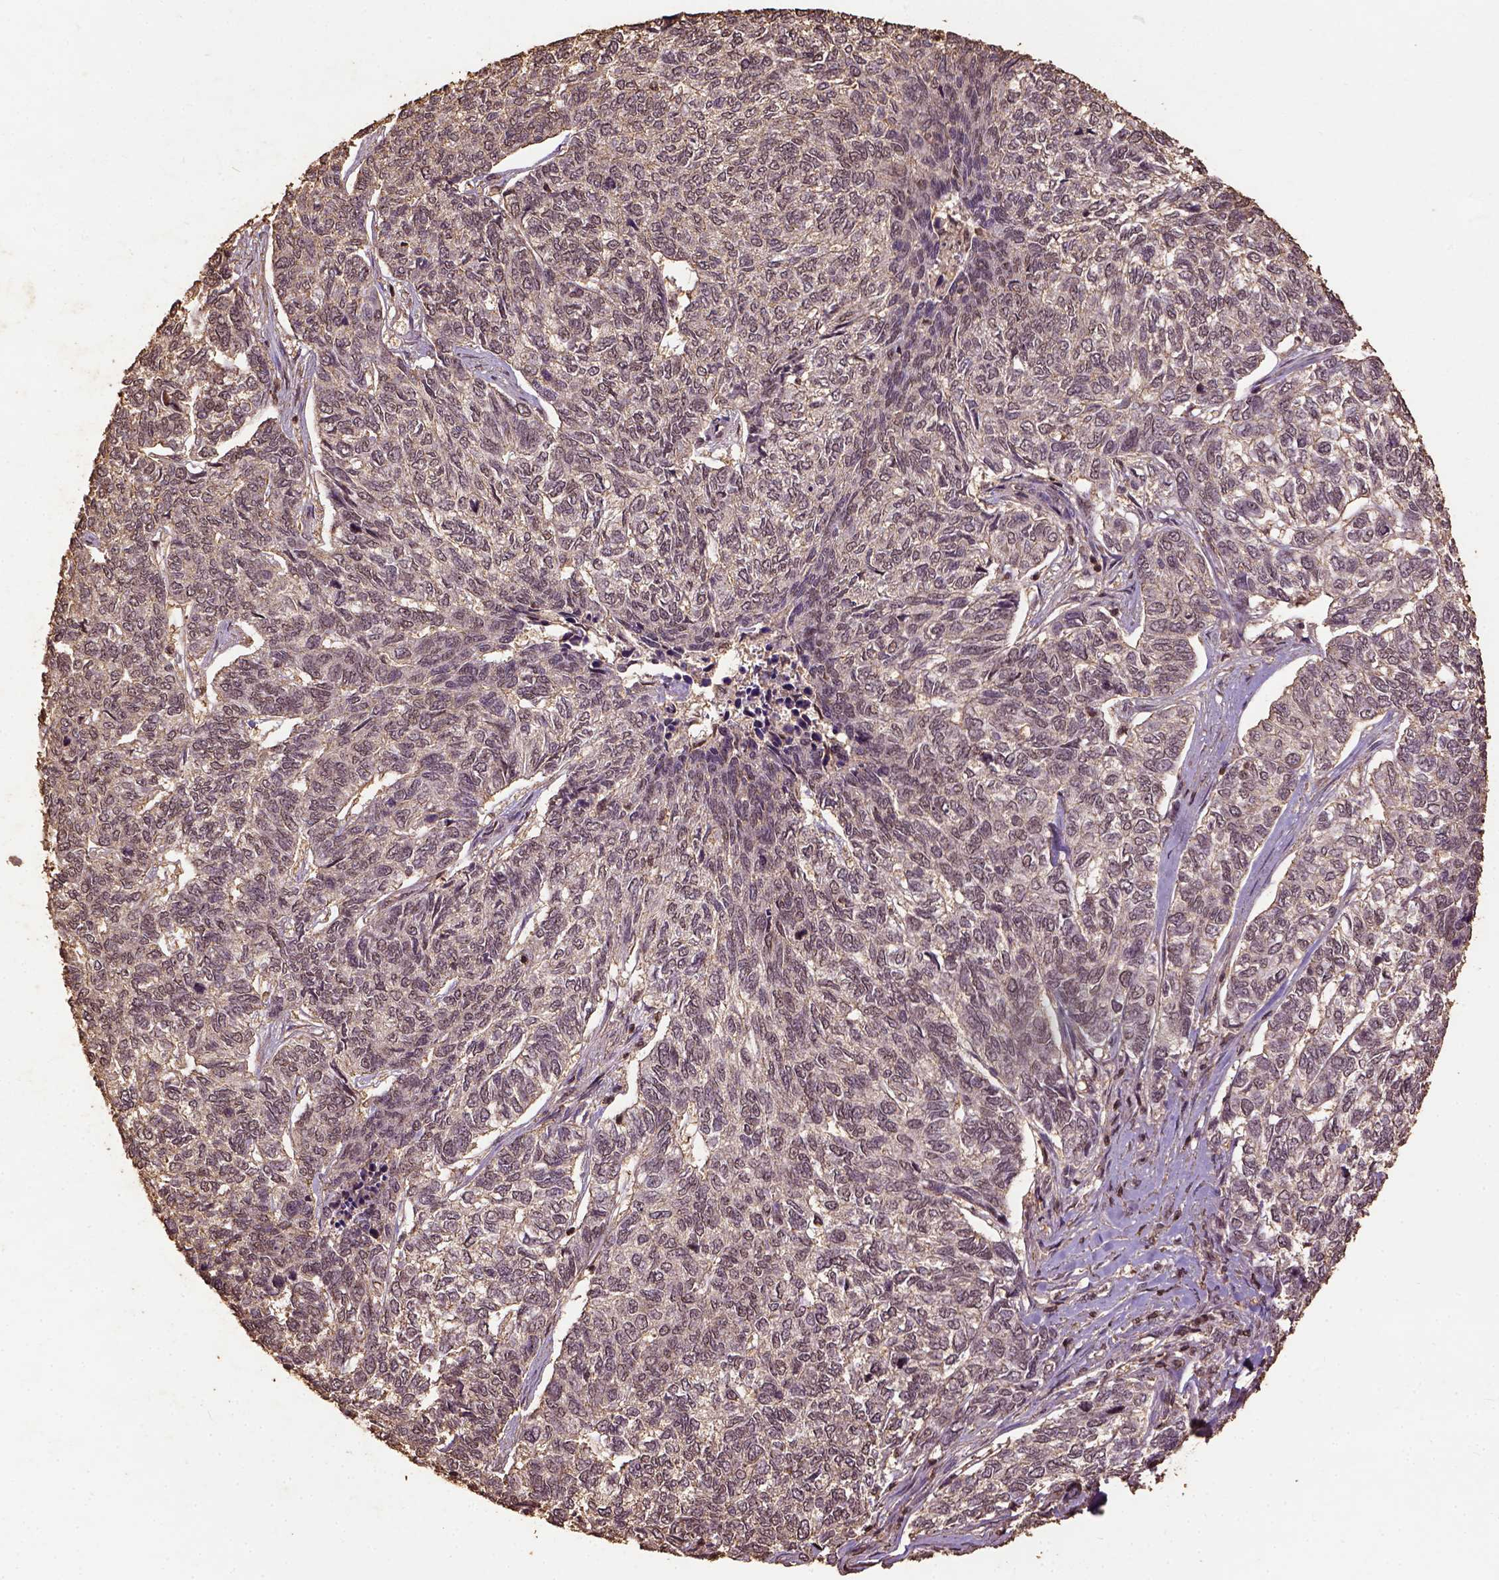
{"staining": {"intensity": "weak", "quantity": "<25%", "location": "nuclear"}, "tissue": "skin cancer", "cell_type": "Tumor cells", "image_type": "cancer", "snomed": [{"axis": "morphology", "description": "Basal cell carcinoma"}, {"axis": "topography", "description": "Skin"}], "caption": "A photomicrograph of human skin basal cell carcinoma is negative for staining in tumor cells.", "gene": "NACC1", "patient": {"sex": "female", "age": 65}}